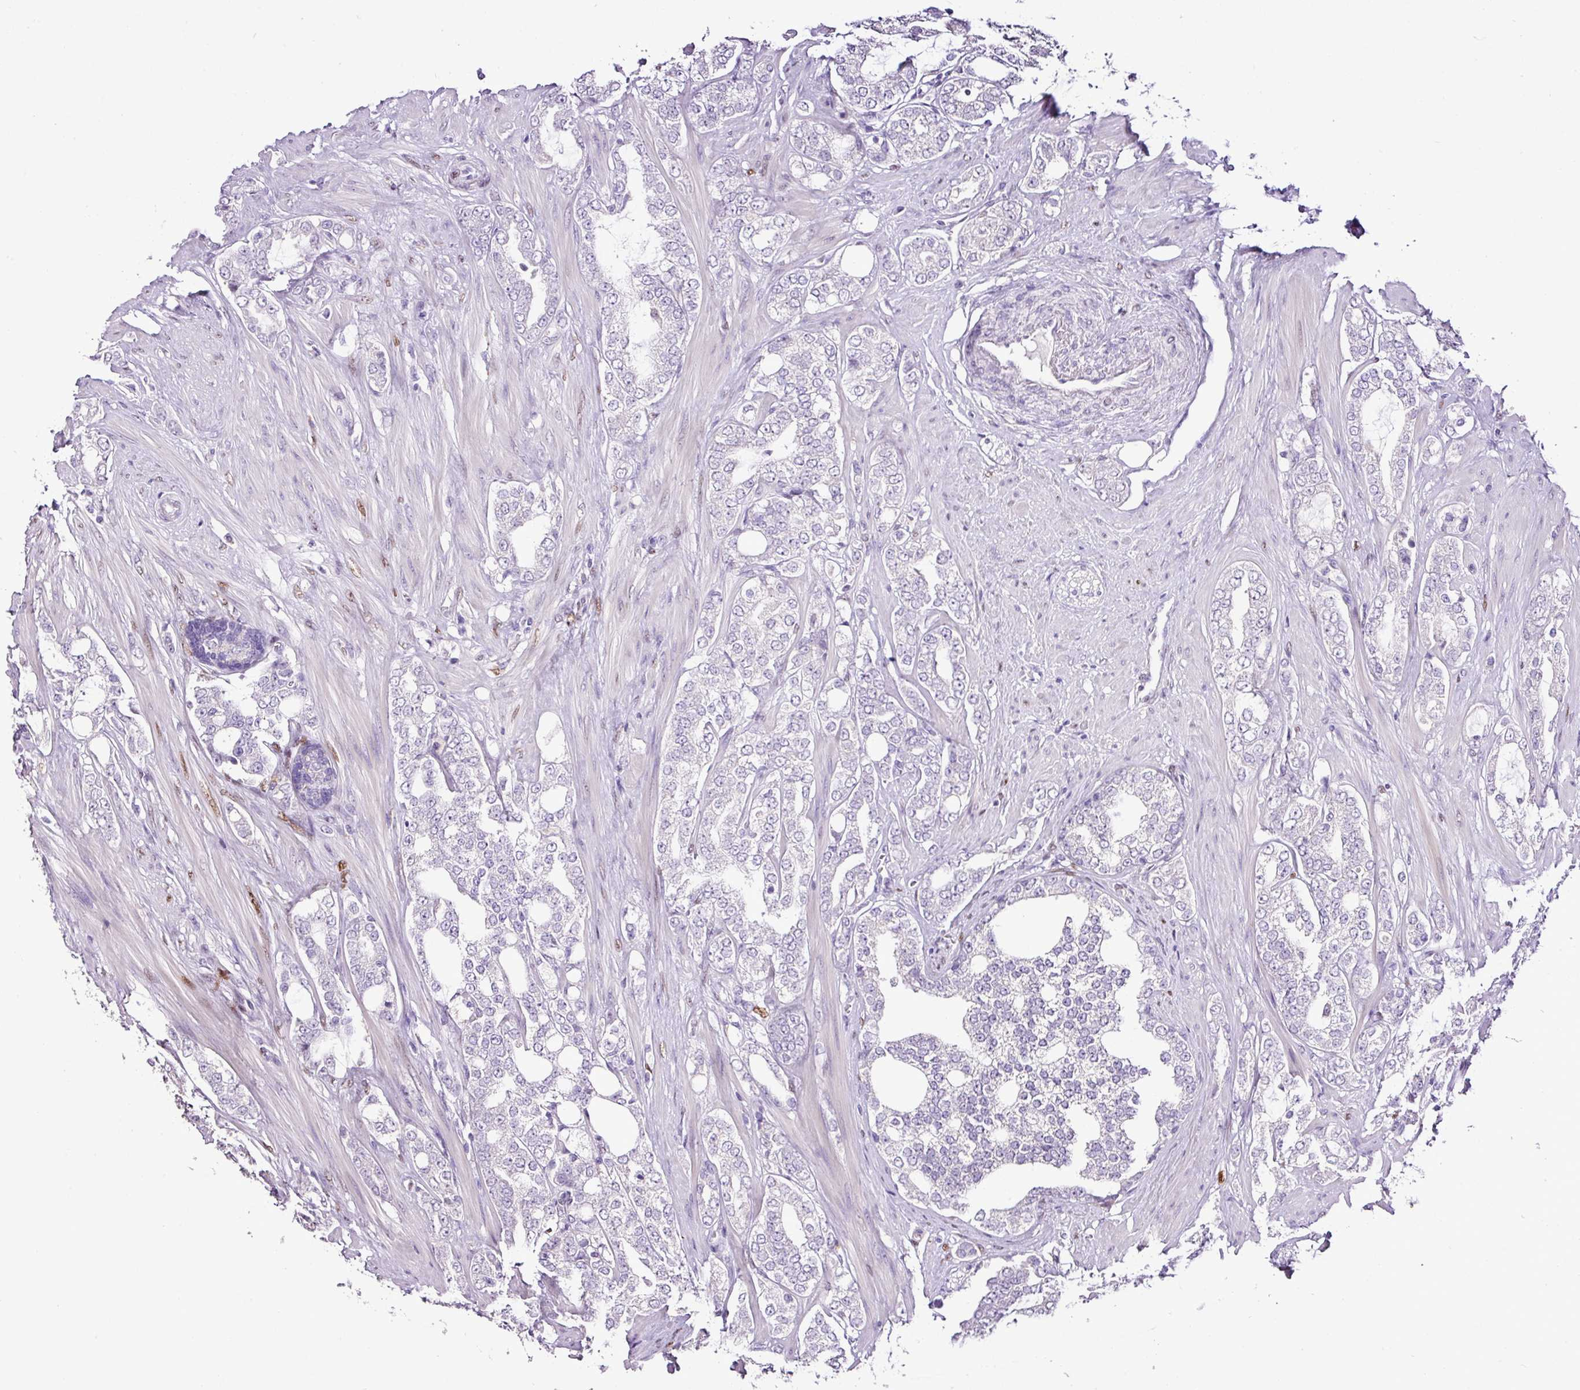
{"staining": {"intensity": "negative", "quantity": "none", "location": "none"}, "tissue": "prostate cancer", "cell_type": "Tumor cells", "image_type": "cancer", "snomed": [{"axis": "morphology", "description": "Adenocarcinoma, High grade"}, {"axis": "topography", "description": "Prostate"}], "caption": "DAB (3,3'-diaminobenzidine) immunohistochemical staining of prostate cancer (adenocarcinoma (high-grade)) displays no significant staining in tumor cells.", "gene": "ESR1", "patient": {"sex": "male", "age": 64}}